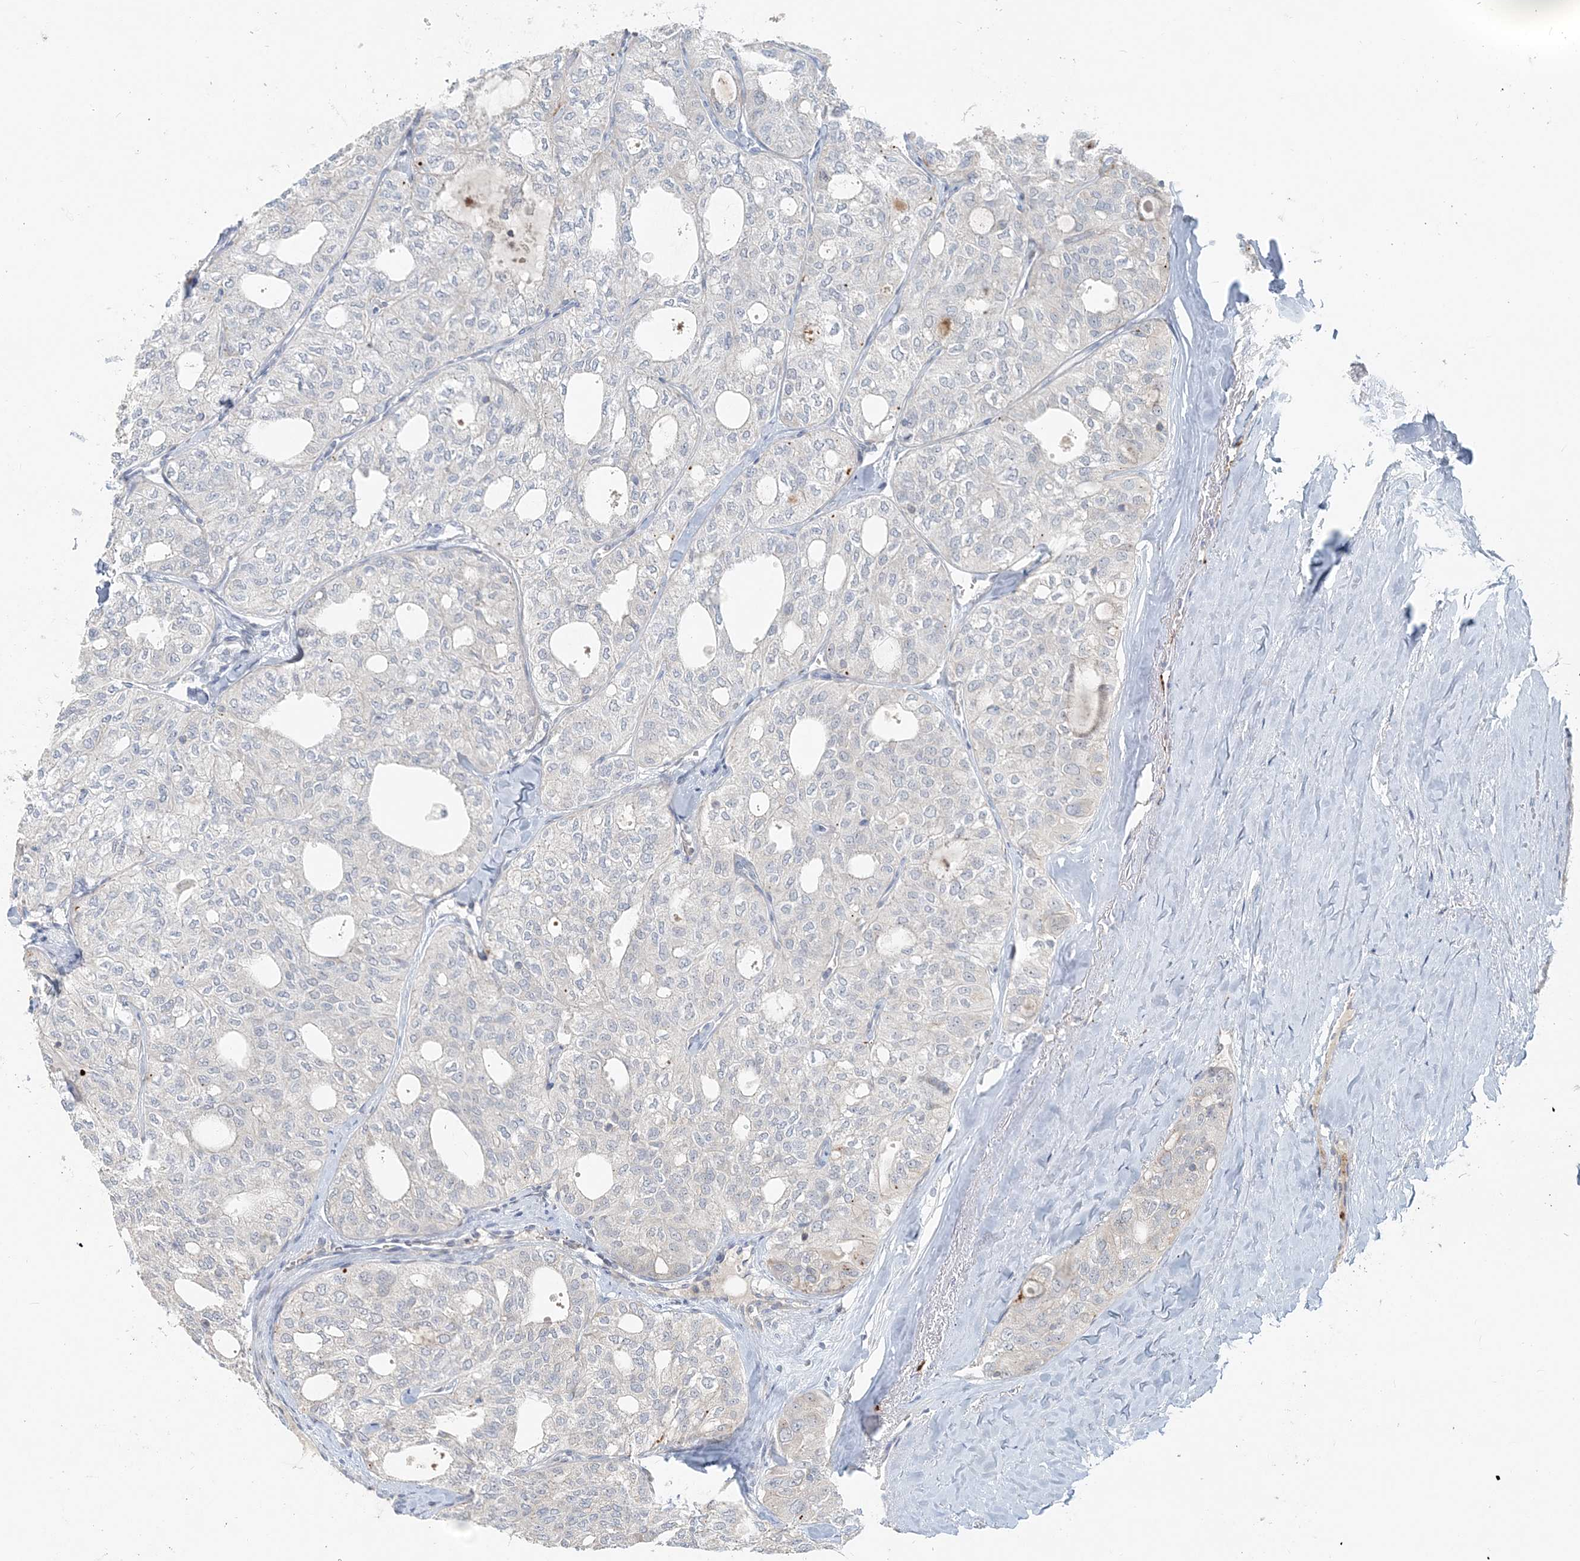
{"staining": {"intensity": "negative", "quantity": "none", "location": "none"}, "tissue": "thyroid cancer", "cell_type": "Tumor cells", "image_type": "cancer", "snomed": [{"axis": "morphology", "description": "Follicular adenoma carcinoma, NOS"}, {"axis": "topography", "description": "Thyroid gland"}], "caption": "Immunohistochemical staining of human thyroid cancer exhibits no significant expression in tumor cells.", "gene": "NAA11", "patient": {"sex": "male", "age": 75}}